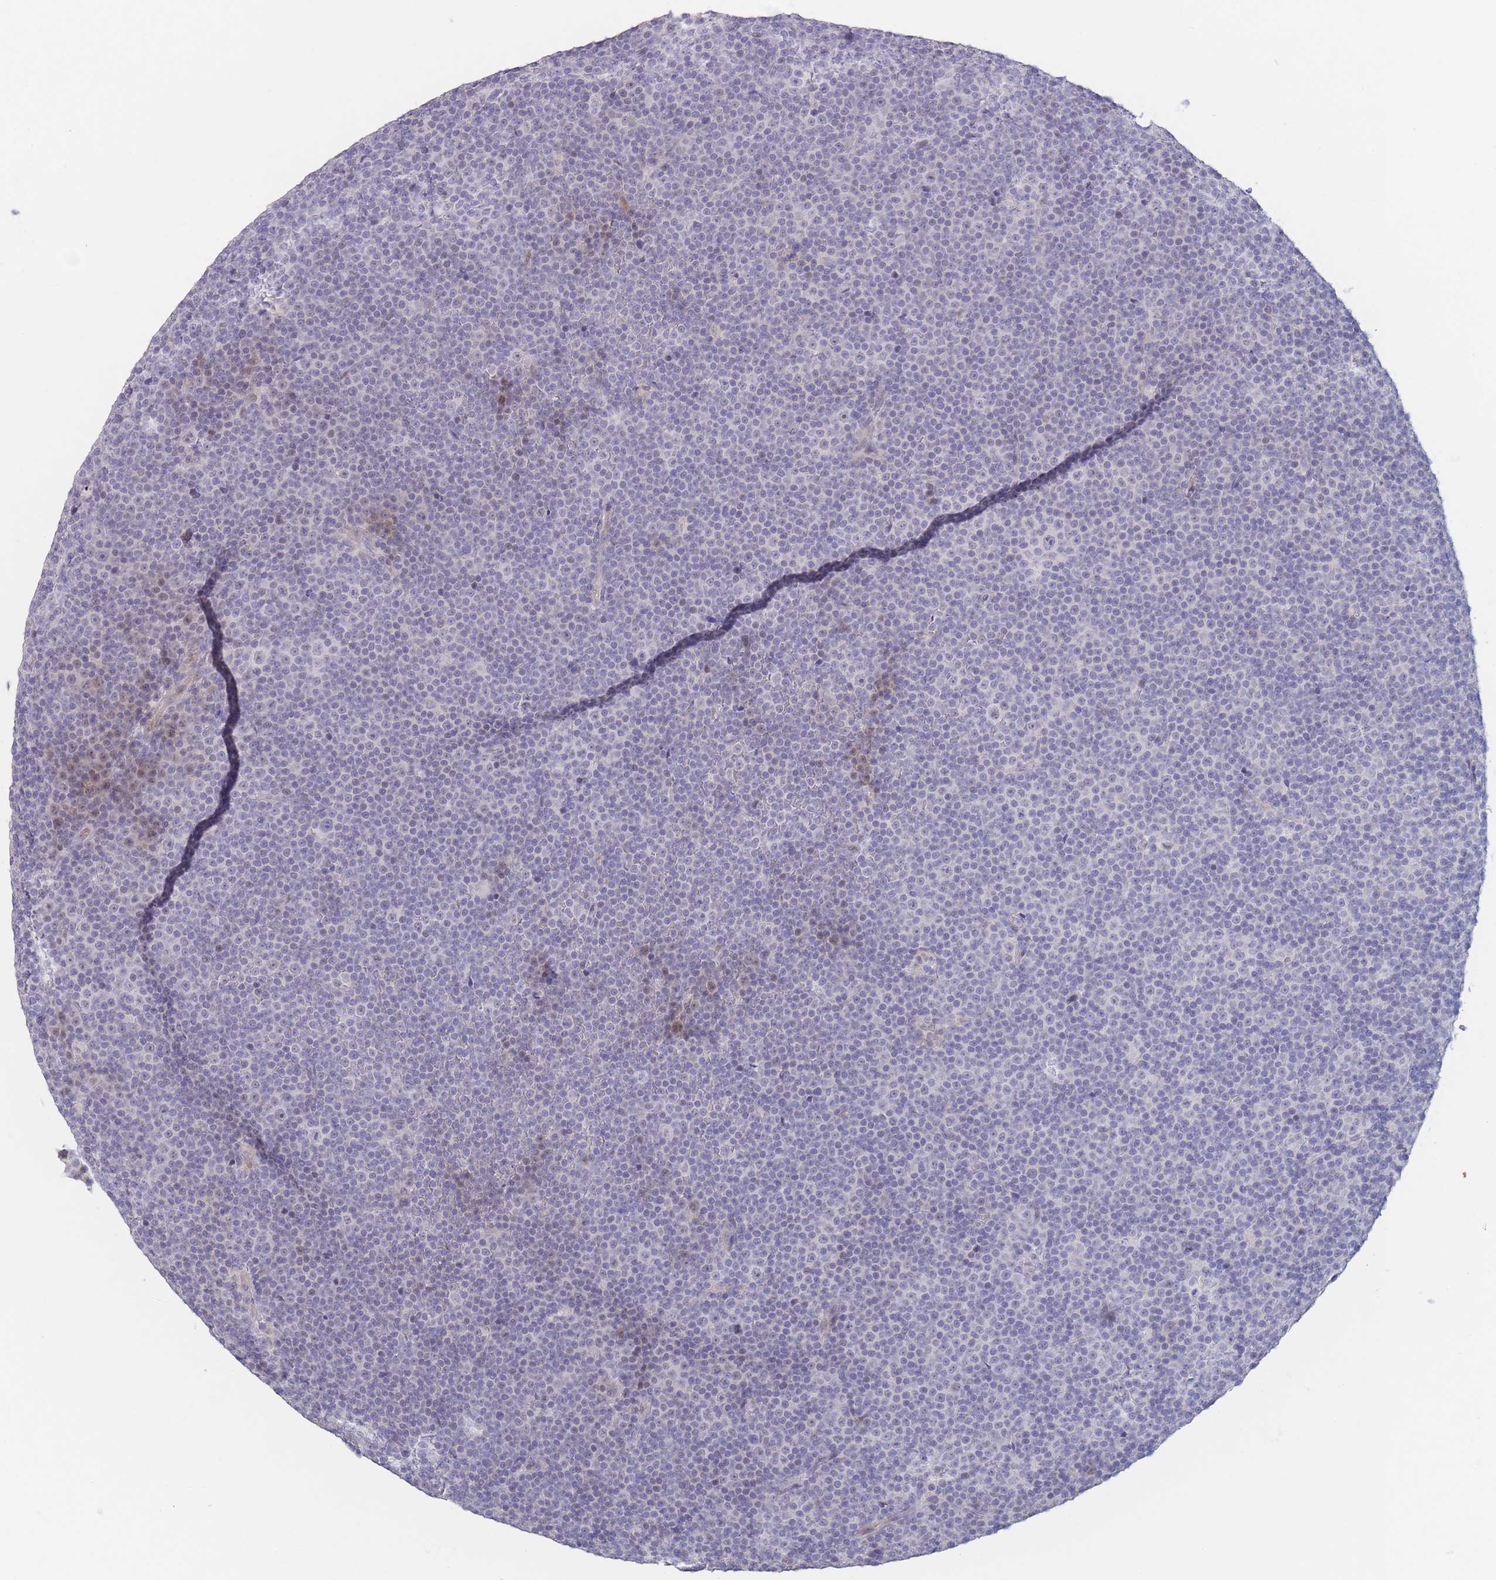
{"staining": {"intensity": "negative", "quantity": "none", "location": "none"}, "tissue": "lymphoma", "cell_type": "Tumor cells", "image_type": "cancer", "snomed": [{"axis": "morphology", "description": "Malignant lymphoma, non-Hodgkin's type, Low grade"}, {"axis": "topography", "description": "Lymph node"}], "caption": "Protein analysis of low-grade malignant lymphoma, non-Hodgkin's type displays no significant positivity in tumor cells.", "gene": "ASAP3", "patient": {"sex": "female", "age": 67}}